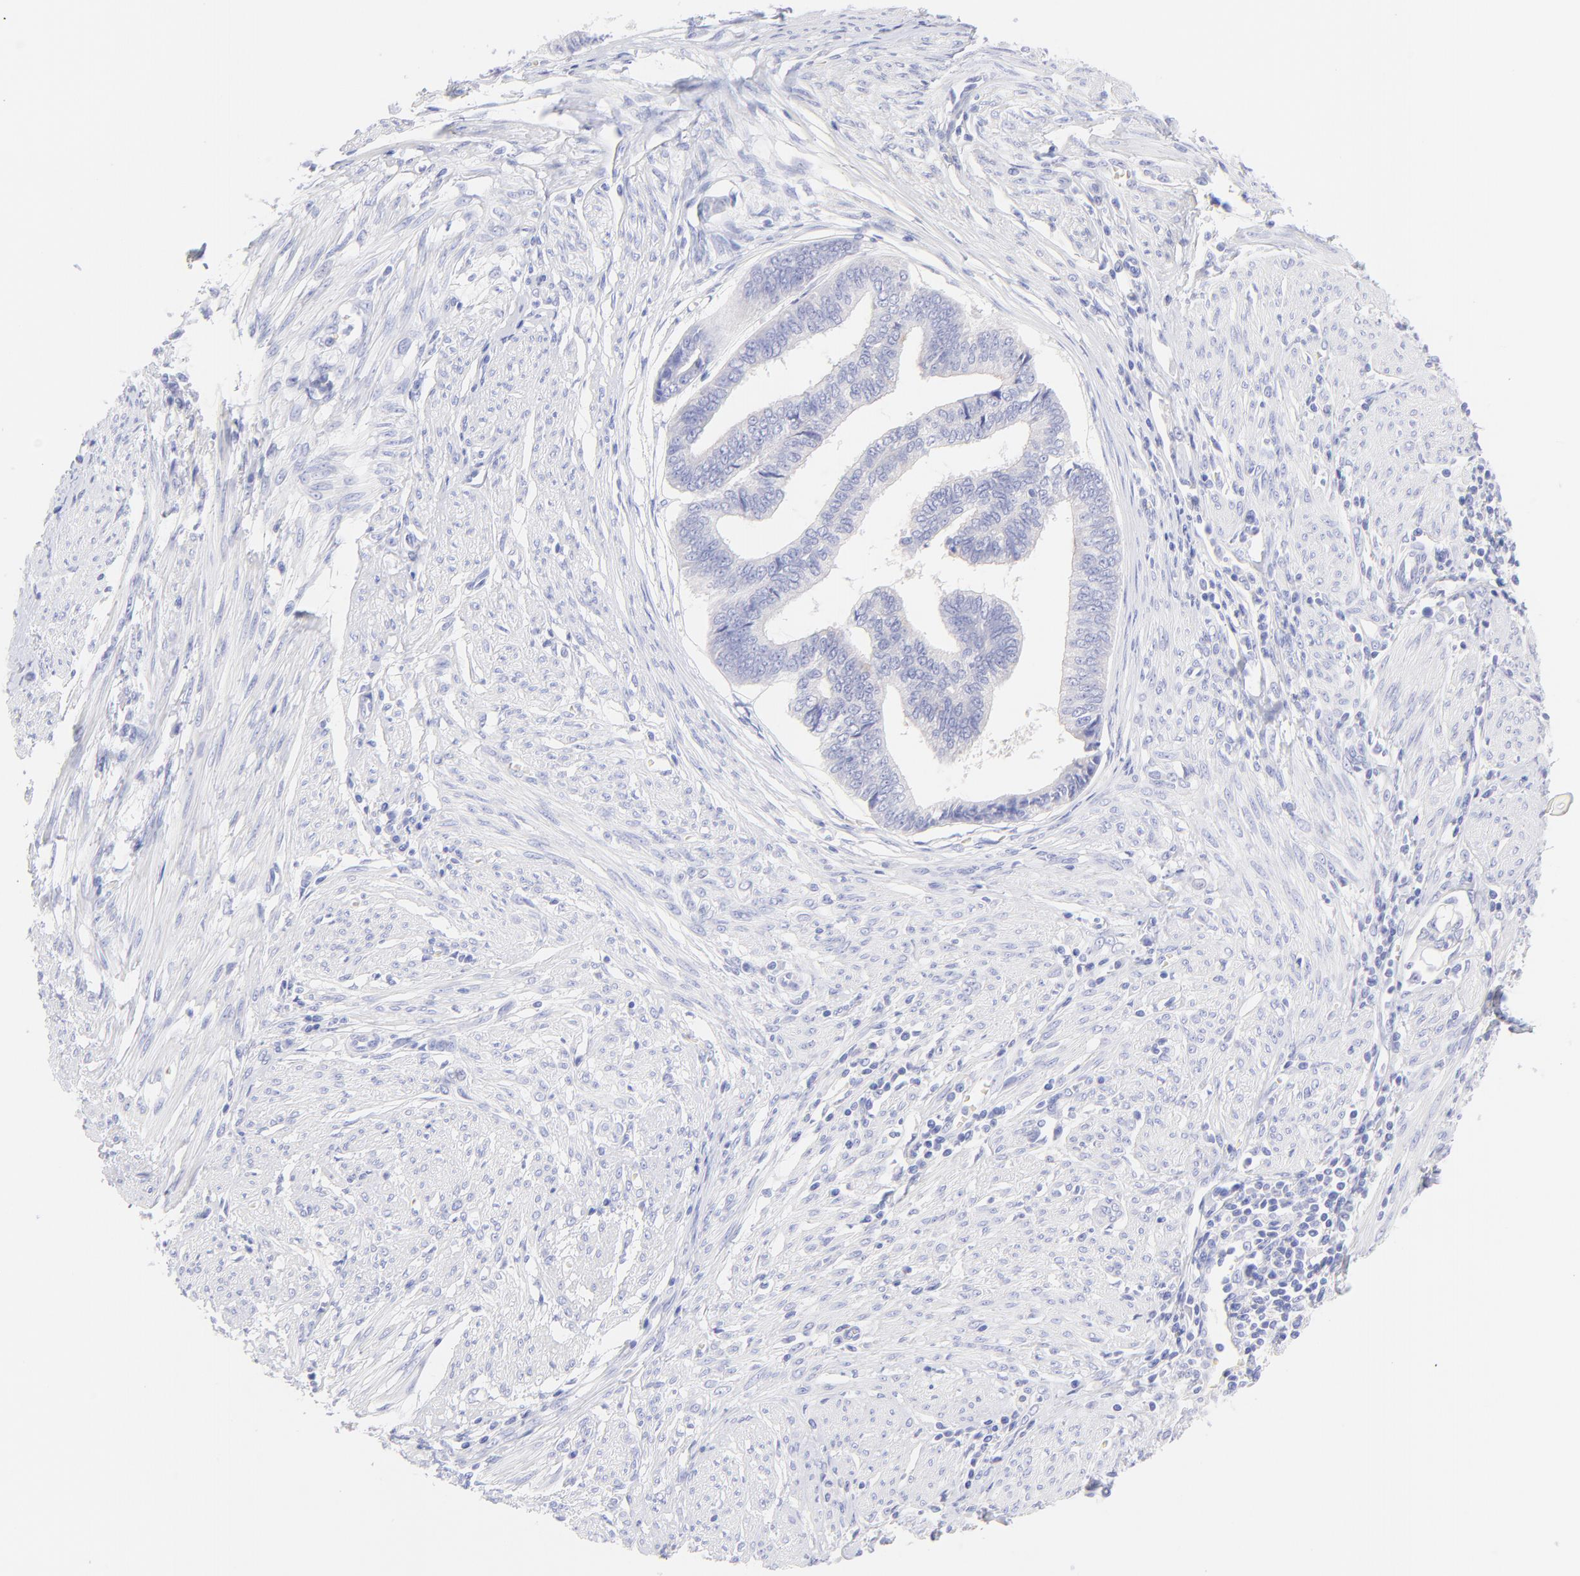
{"staining": {"intensity": "weak", "quantity": "25%-75%", "location": "cytoplasmic/membranous"}, "tissue": "endometrial cancer", "cell_type": "Tumor cells", "image_type": "cancer", "snomed": [{"axis": "morphology", "description": "Adenocarcinoma, NOS"}, {"axis": "topography", "description": "Endometrium"}], "caption": "A low amount of weak cytoplasmic/membranous staining is identified in approximately 25%-75% of tumor cells in endometrial adenocarcinoma tissue.", "gene": "FRMPD3", "patient": {"sex": "female", "age": 75}}